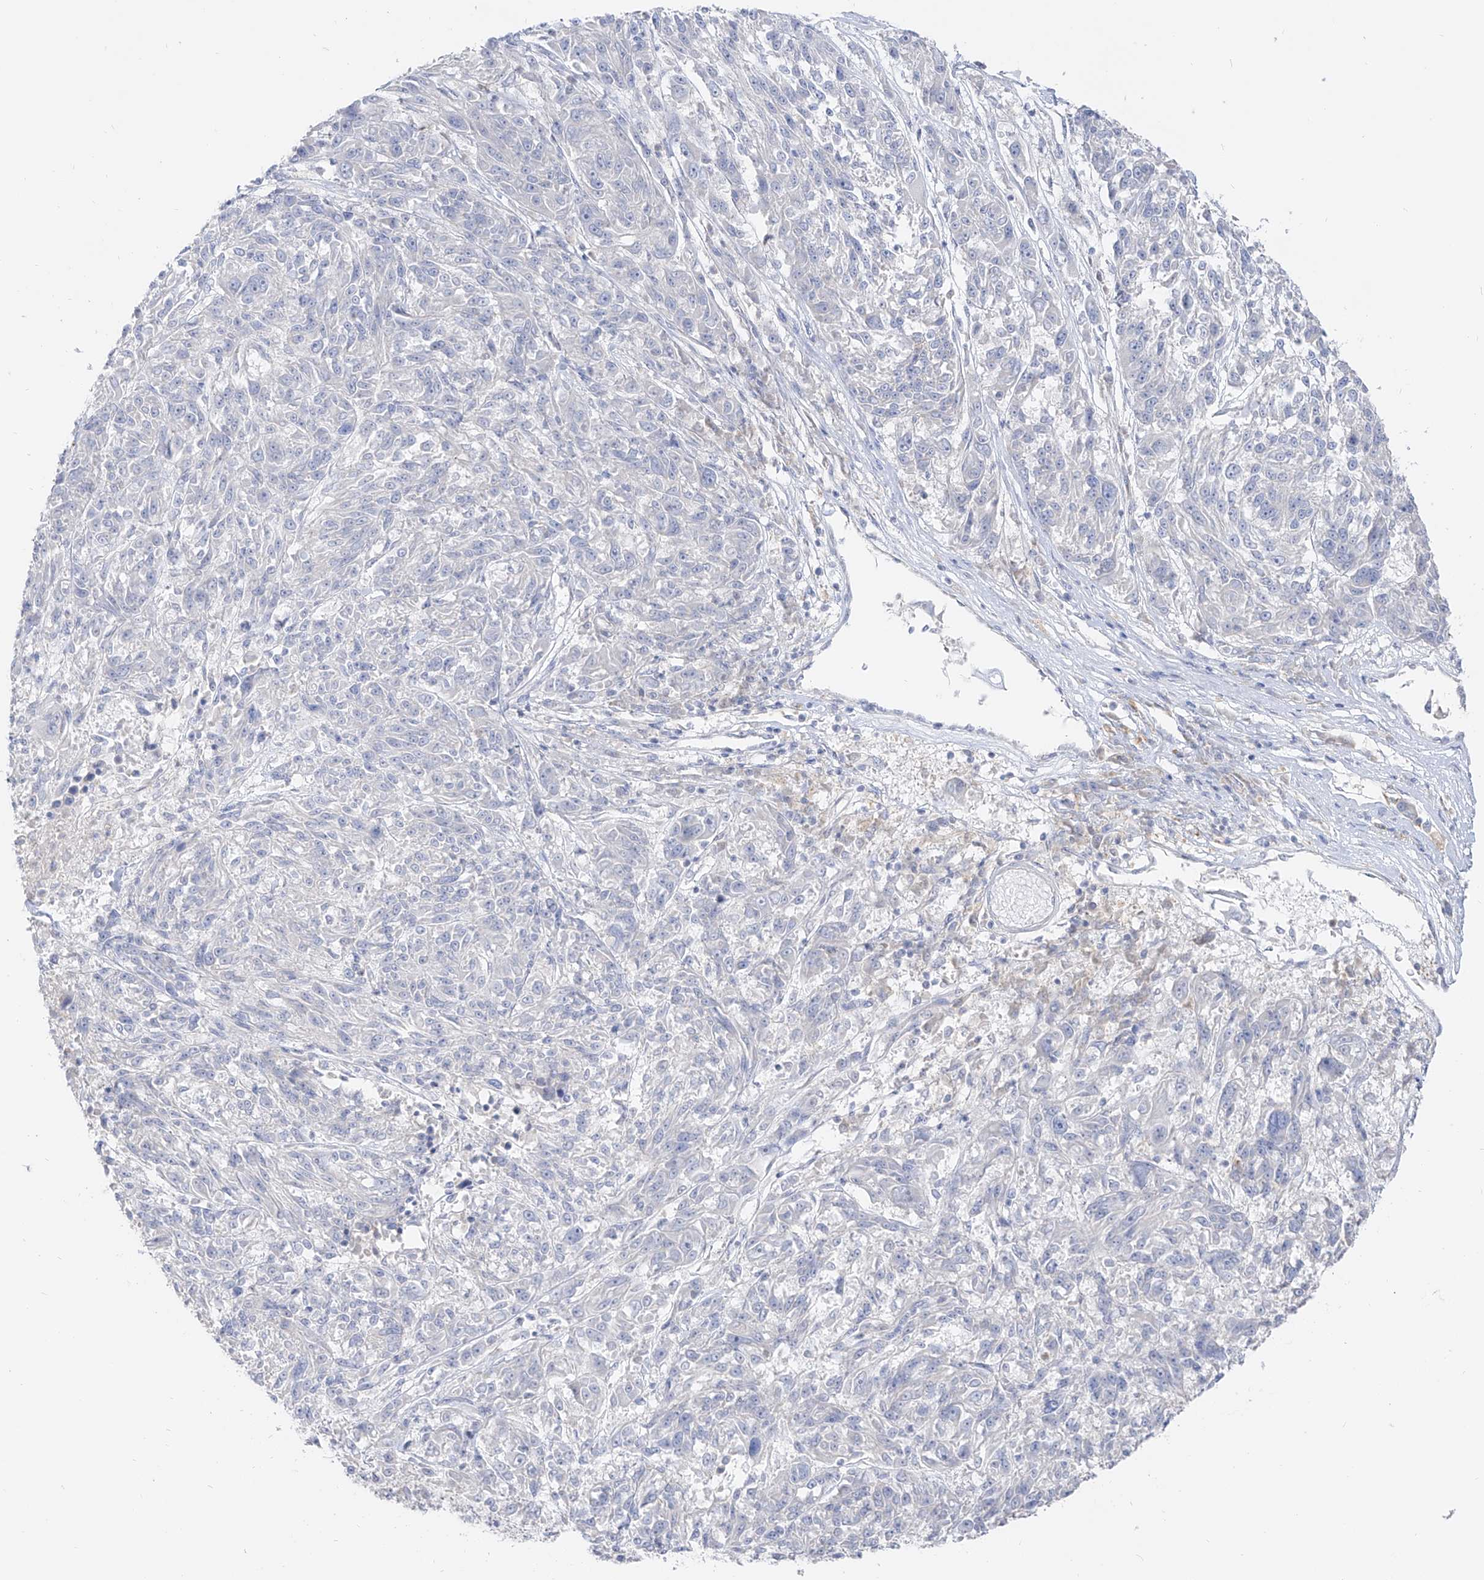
{"staining": {"intensity": "negative", "quantity": "none", "location": "none"}, "tissue": "melanoma", "cell_type": "Tumor cells", "image_type": "cancer", "snomed": [{"axis": "morphology", "description": "Malignant melanoma, NOS"}, {"axis": "topography", "description": "Skin"}], "caption": "Tumor cells are negative for protein expression in human malignant melanoma. (DAB (3,3'-diaminobenzidine) IHC with hematoxylin counter stain).", "gene": "RBFOX3", "patient": {"sex": "male", "age": 53}}